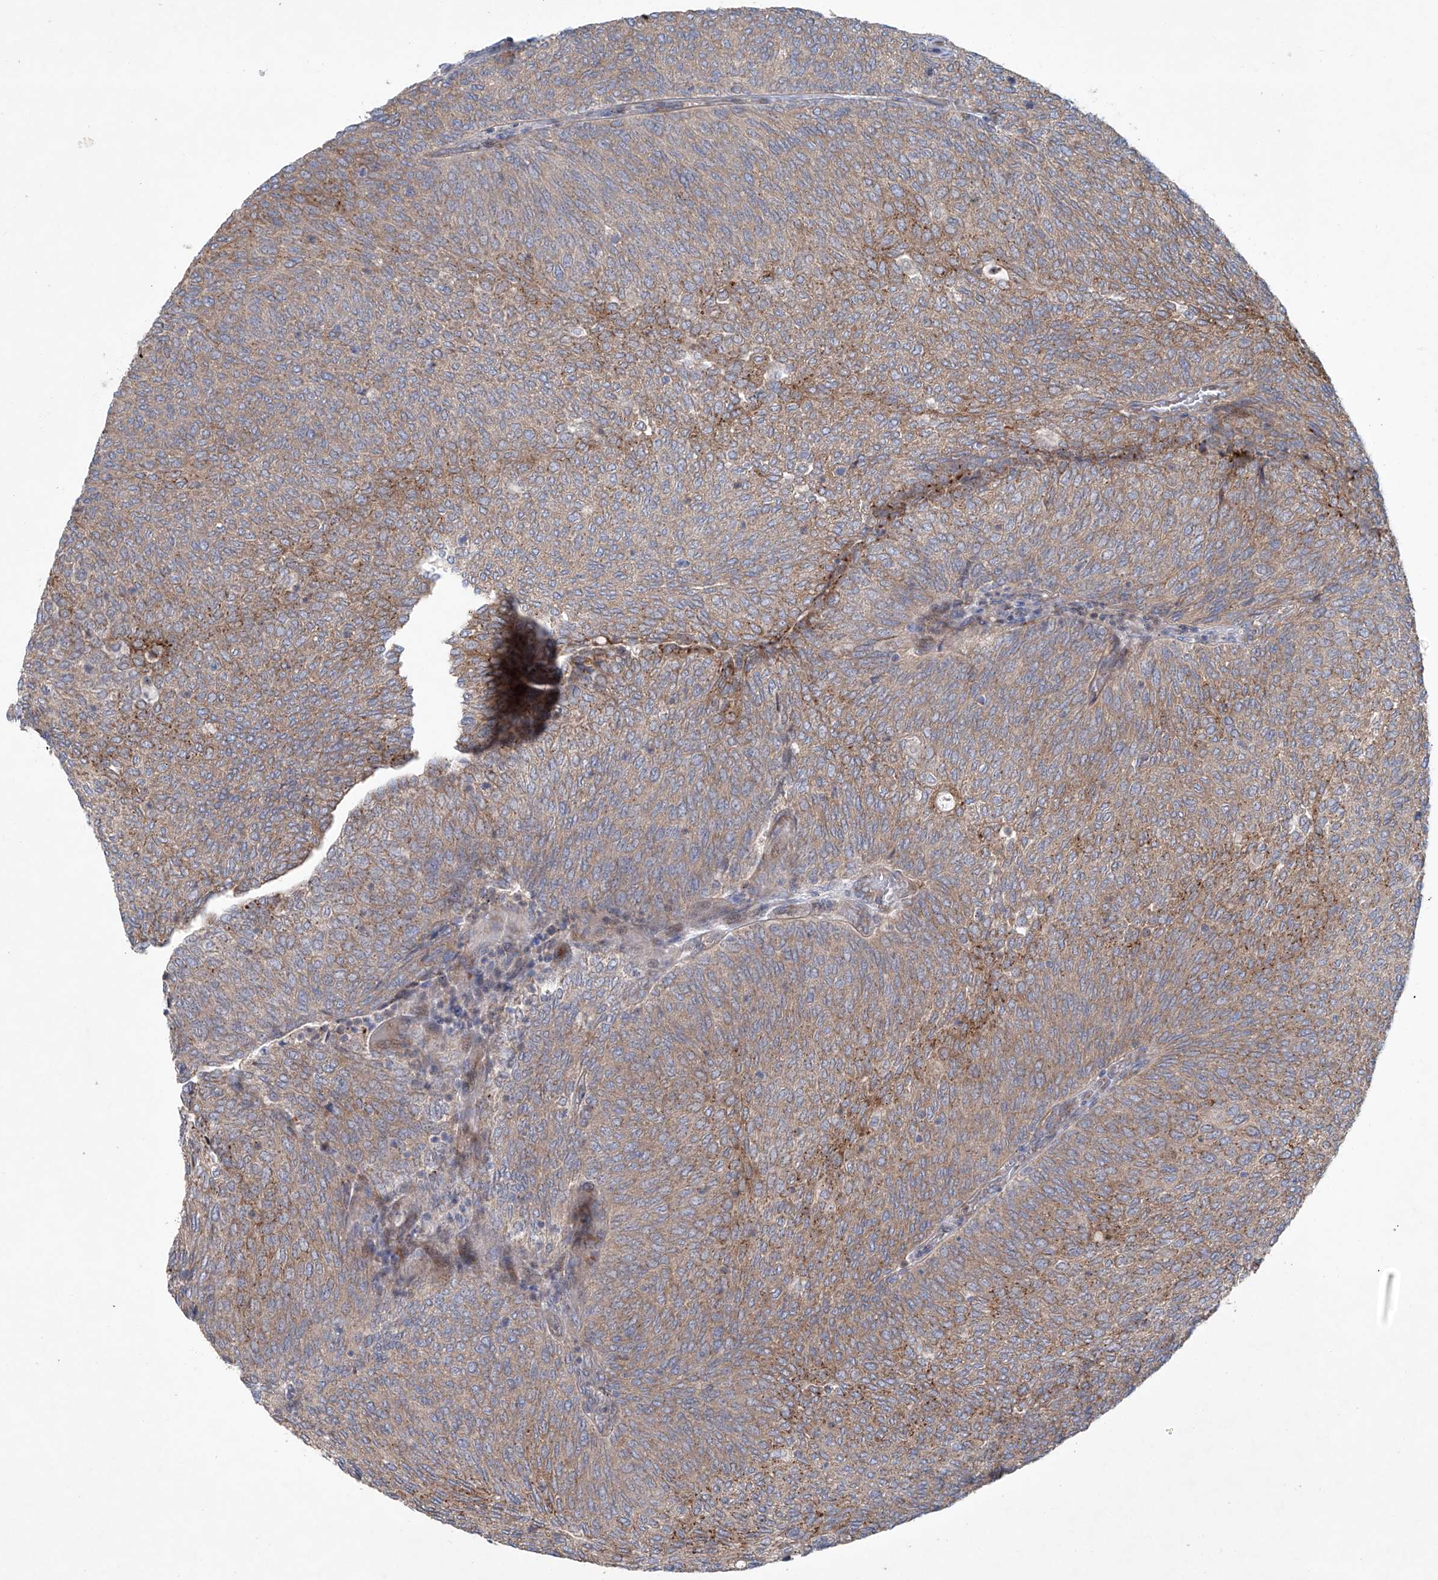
{"staining": {"intensity": "moderate", "quantity": ">75%", "location": "cytoplasmic/membranous"}, "tissue": "urothelial cancer", "cell_type": "Tumor cells", "image_type": "cancer", "snomed": [{"axis": "morphology", "description": "Urothelial carcinoma, Low grade"}, {"axis": "topography", "description": "Urinary bladder"}], "caption": "This is an image of immunohistochemistry staining of urothelial cancer, which shows moderate staining in the cytoplasmic/membranous of tumor cells.", "gene": "KLC4", "patient": {"sex": "female", "age": 79}}